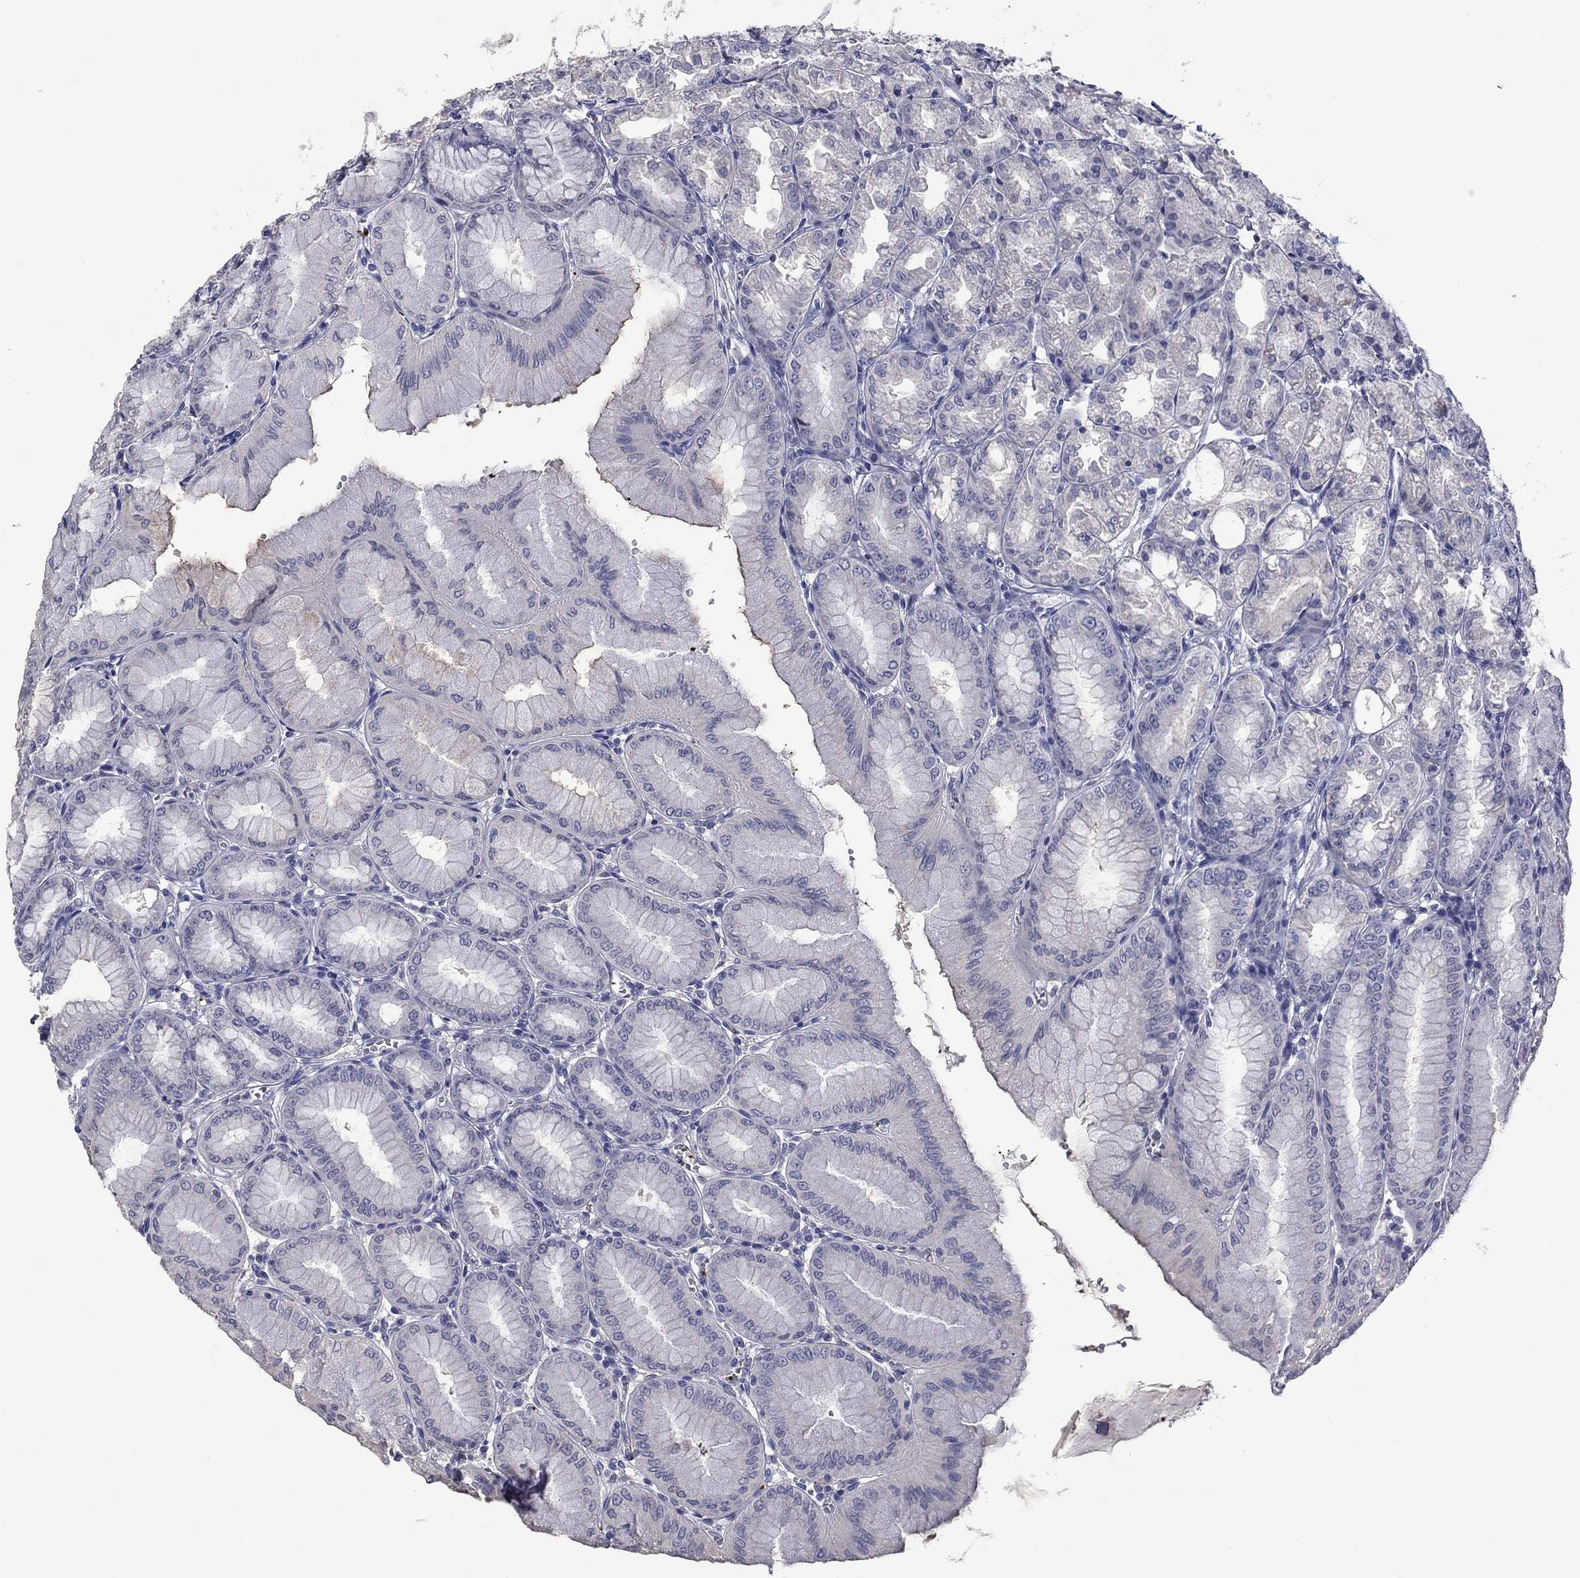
{"staining": {"intensity": "moderate", "quantity": "<25%", "location": "cytoplasmic/membranous"}, "tissue": "stomach", "cell_type": "Glandular cells", "image_type": "normal", "snomed": [{"axis": "morphology", "description": "Normal tissue, NOS"}, {"axis": "topography", "description": "Stomach, lower"}], "caption": "Human stomach stained with a protein marker reveals moderate staining in glandular cells.", "gene": "PLEK", "patient": {"sex": "male", "age": 71}}